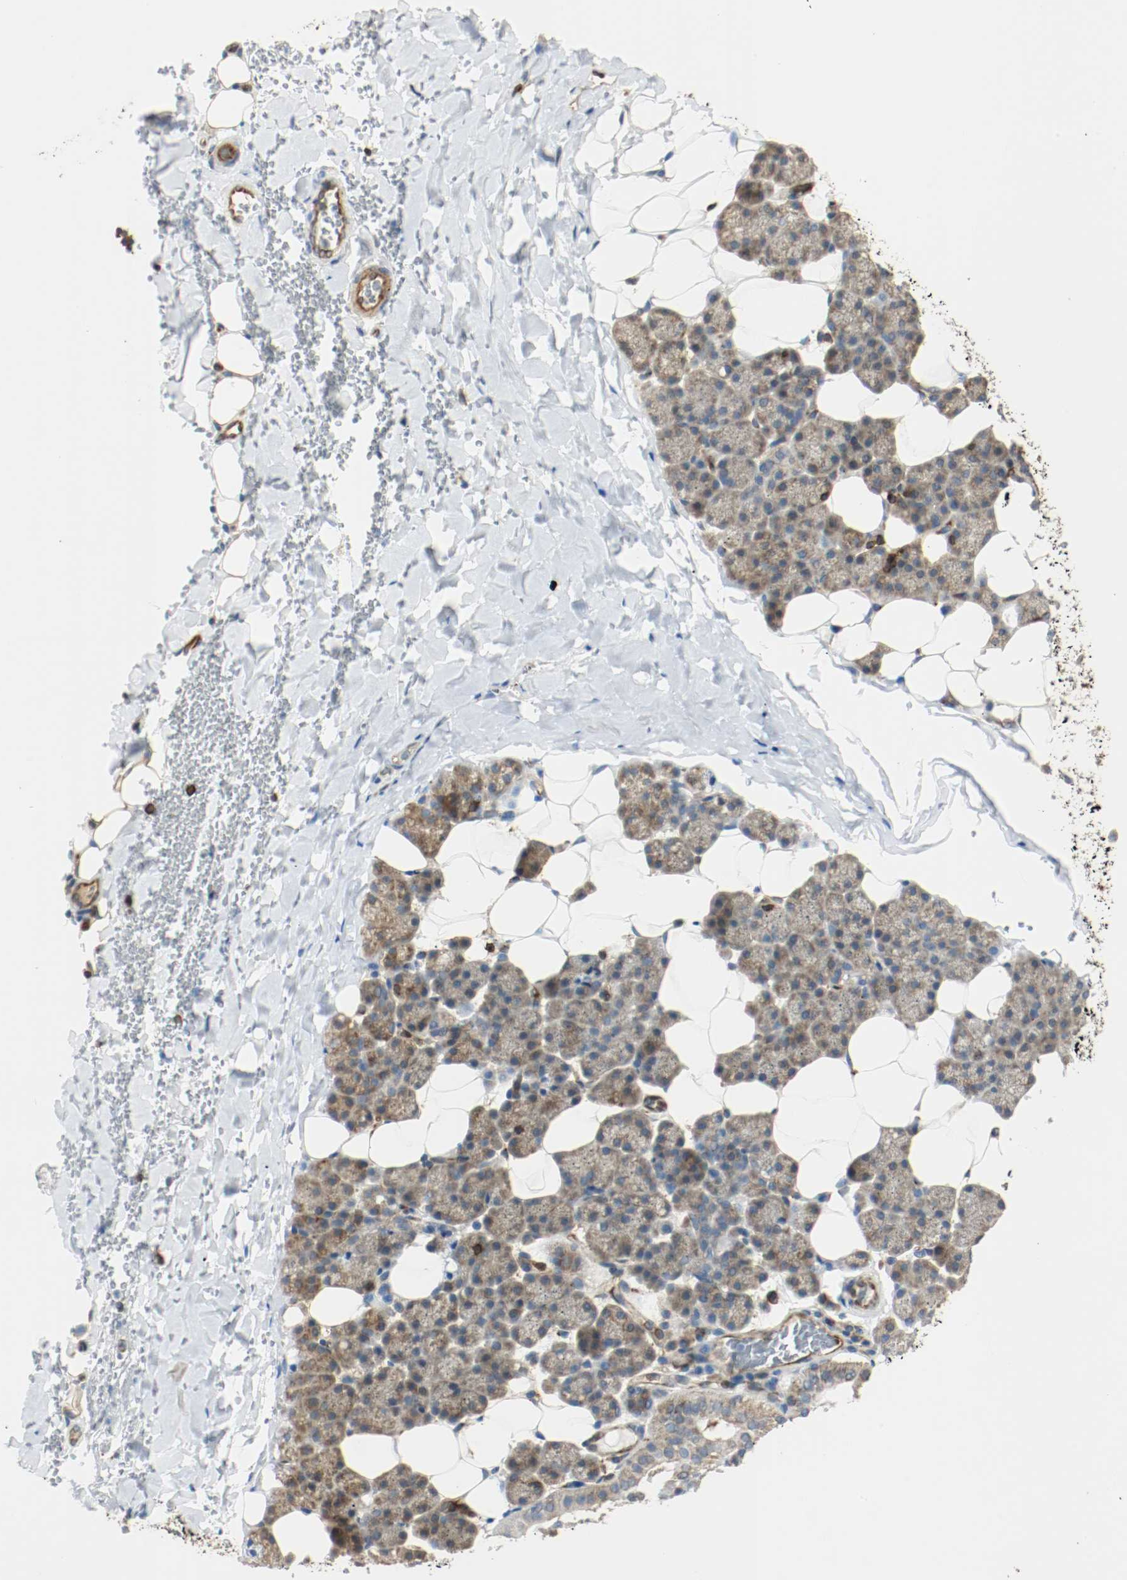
{"staining": {"intensity": "moderate", "quantity": ">75%", "location": "cytoplasmic/membranous"}, "tissue": "salivary gland", "cell_type": "Glandular cells", "image_type": "normal", "snomed": [{"axis": "morphology", "description": "Normal tissue, NOS"}, {"axis": "topography", "description": "Lymph node"}, {"axis": "topography", "description": "Salivary gland"}], "caption": "This is an image of IHC staining of normal salivary gland, which shows moderate positivity in the cytoplasmic/membranous of glandular cells.", "gene": "PLCG1", "patient": {"sex": "male", "age": 8}}